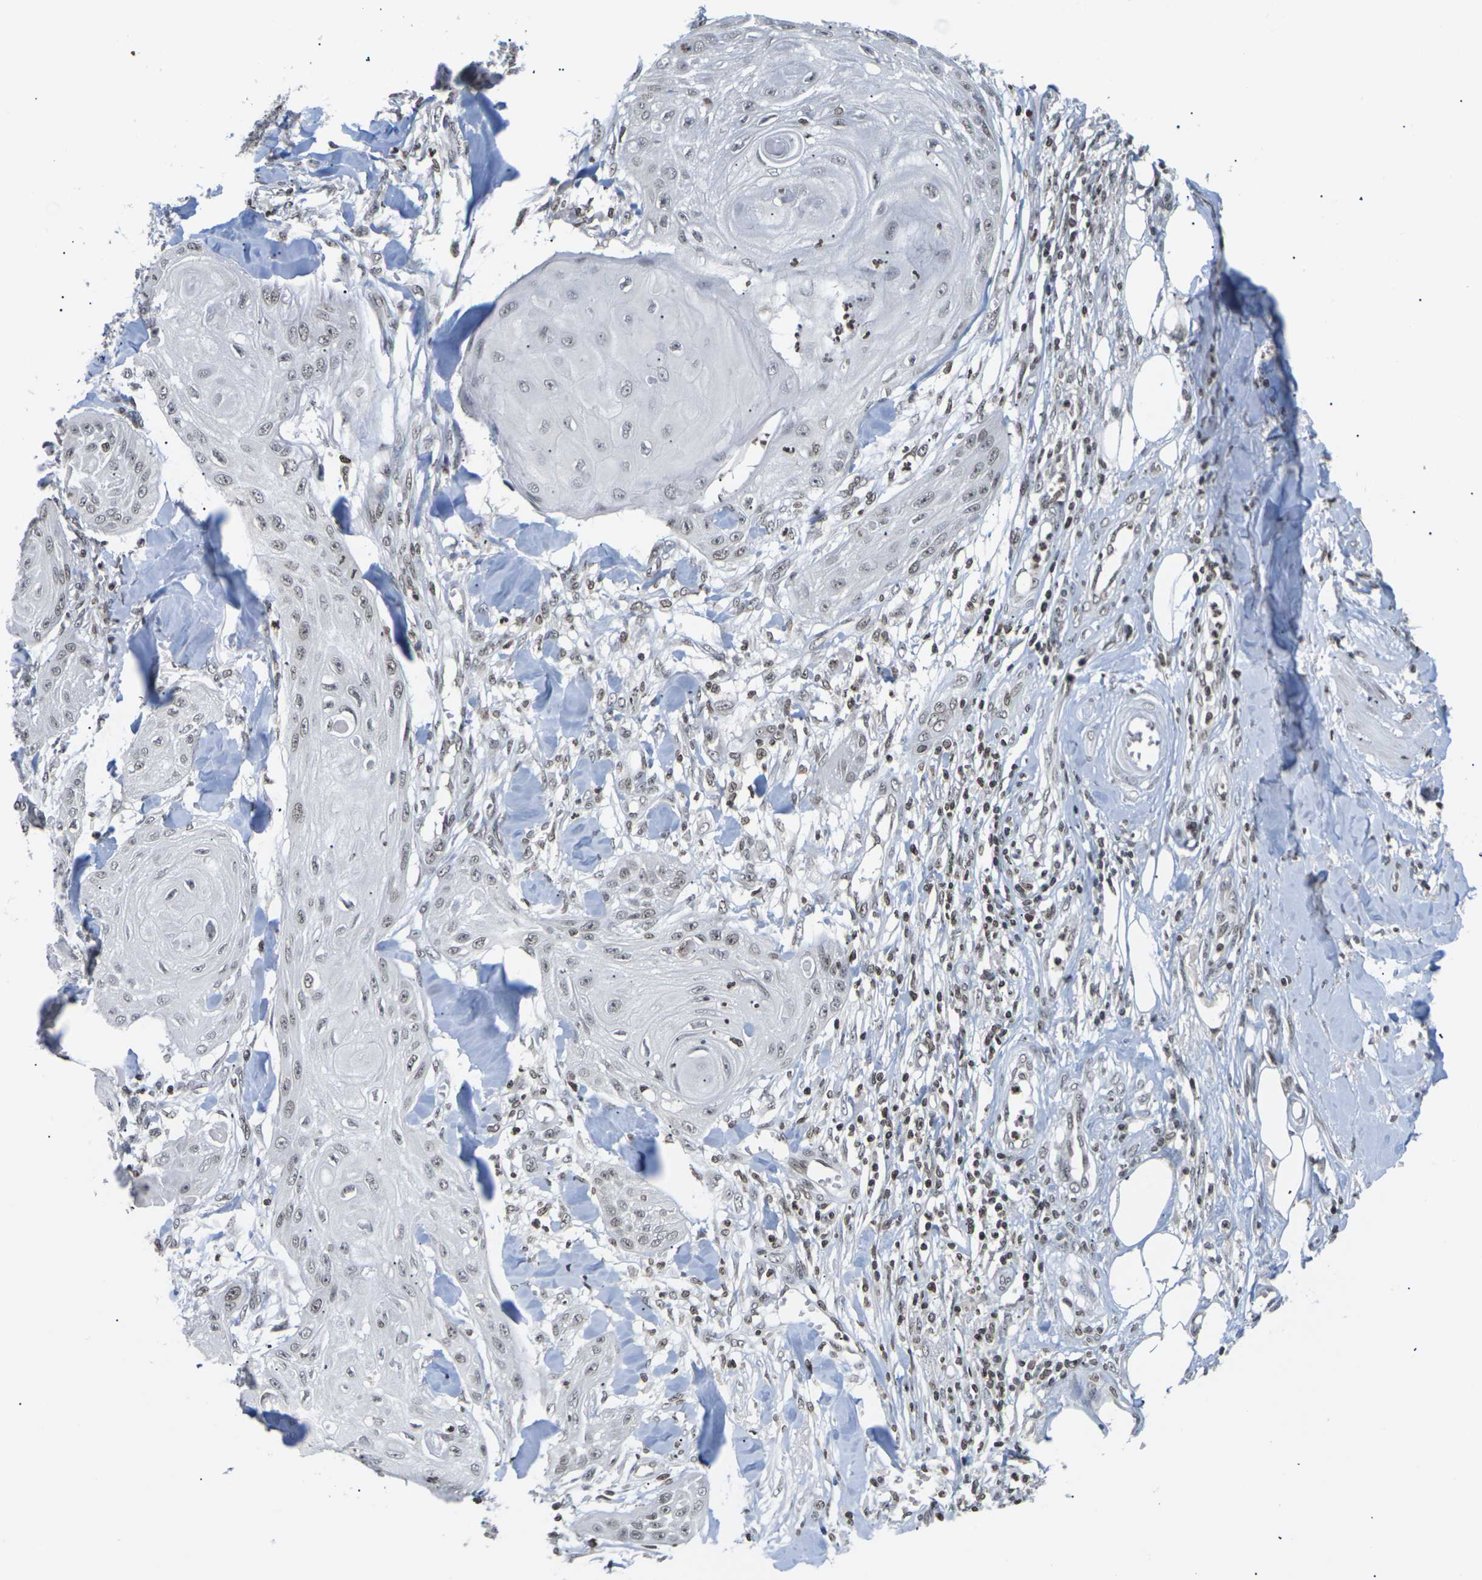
{"staining": {"intensity": "moderate", "quantity": ">75%", "location": "nuclear"}, "tissue": "skin cancer", "cell_type": "Tumor cells", "image_type": "cancer", "snomed": [{"axis": "morphology", "description": "Squamous cell carcinoma, NOS"}, {"axis": "topography", "description": "Skin"}], "caption": "DAB immunohistochemical staining of human squamous cell carcinoma (skin) exhibits moderate nuclear protein expression in approximately >75% of tumor cells.", "gene": "ETV5", "patient": {"sex": "male", "age": 74}}